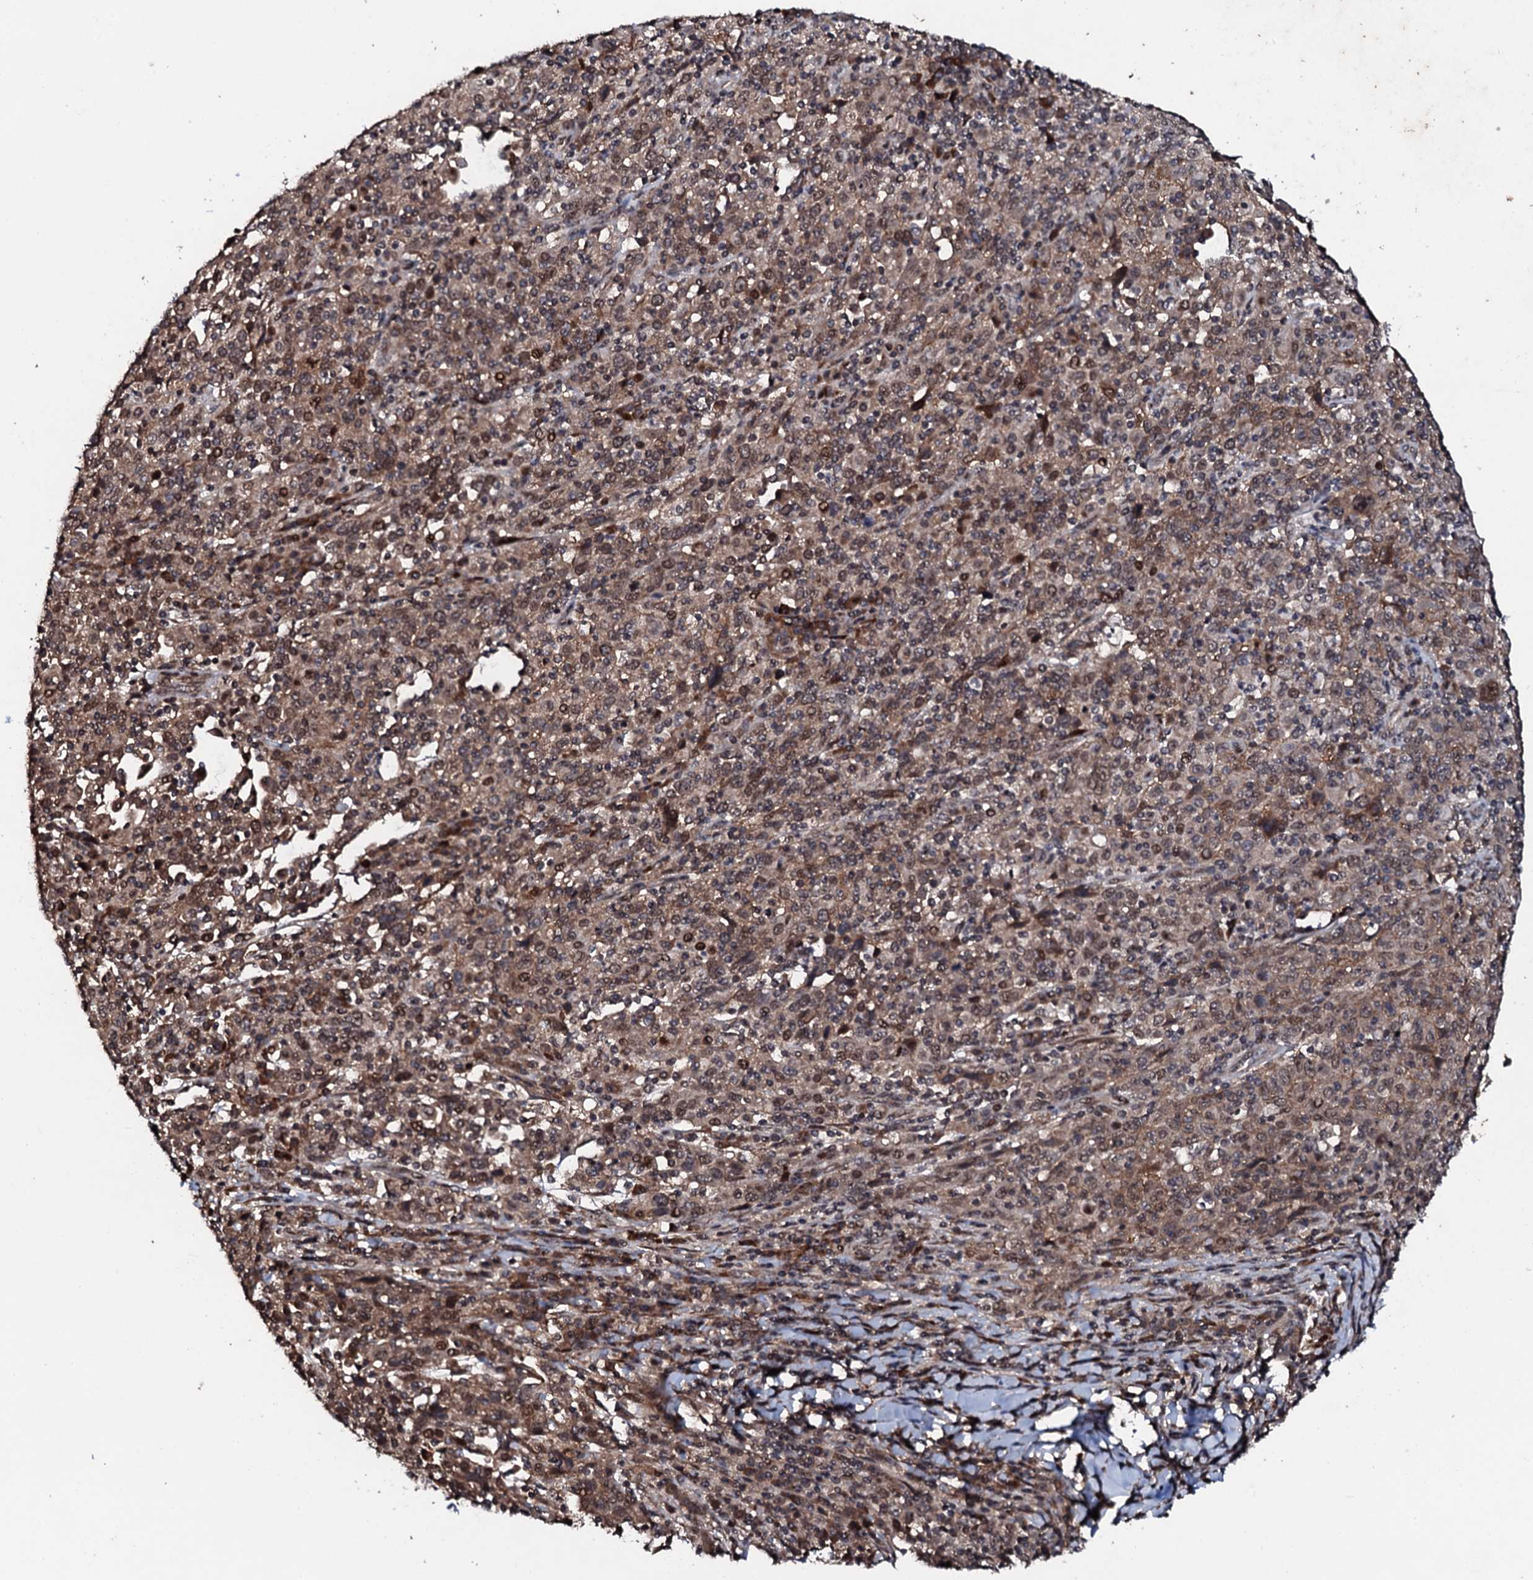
{"staining": {"intensity": "moderate", "quantity": ">75%", "location": "cytoplasmic/membranous,nuclear"}, "tissue": "cervical cancer", "cell_type": "Tumor cells", "image_type": "cancer", "snomed": [{"axis": "morphology", "description": "Squamous cell carcinoma, NOS"}, {"axis": "topography", "description": "Cervix"}], "caption": "Protein staining reveals moderate cytoplasmic/membranous and nuclear expression in approximately >75% of tumor cells in cervical cancer.", "gene": "FAM111A", "patient": {"sex": "female", "age": 46}}